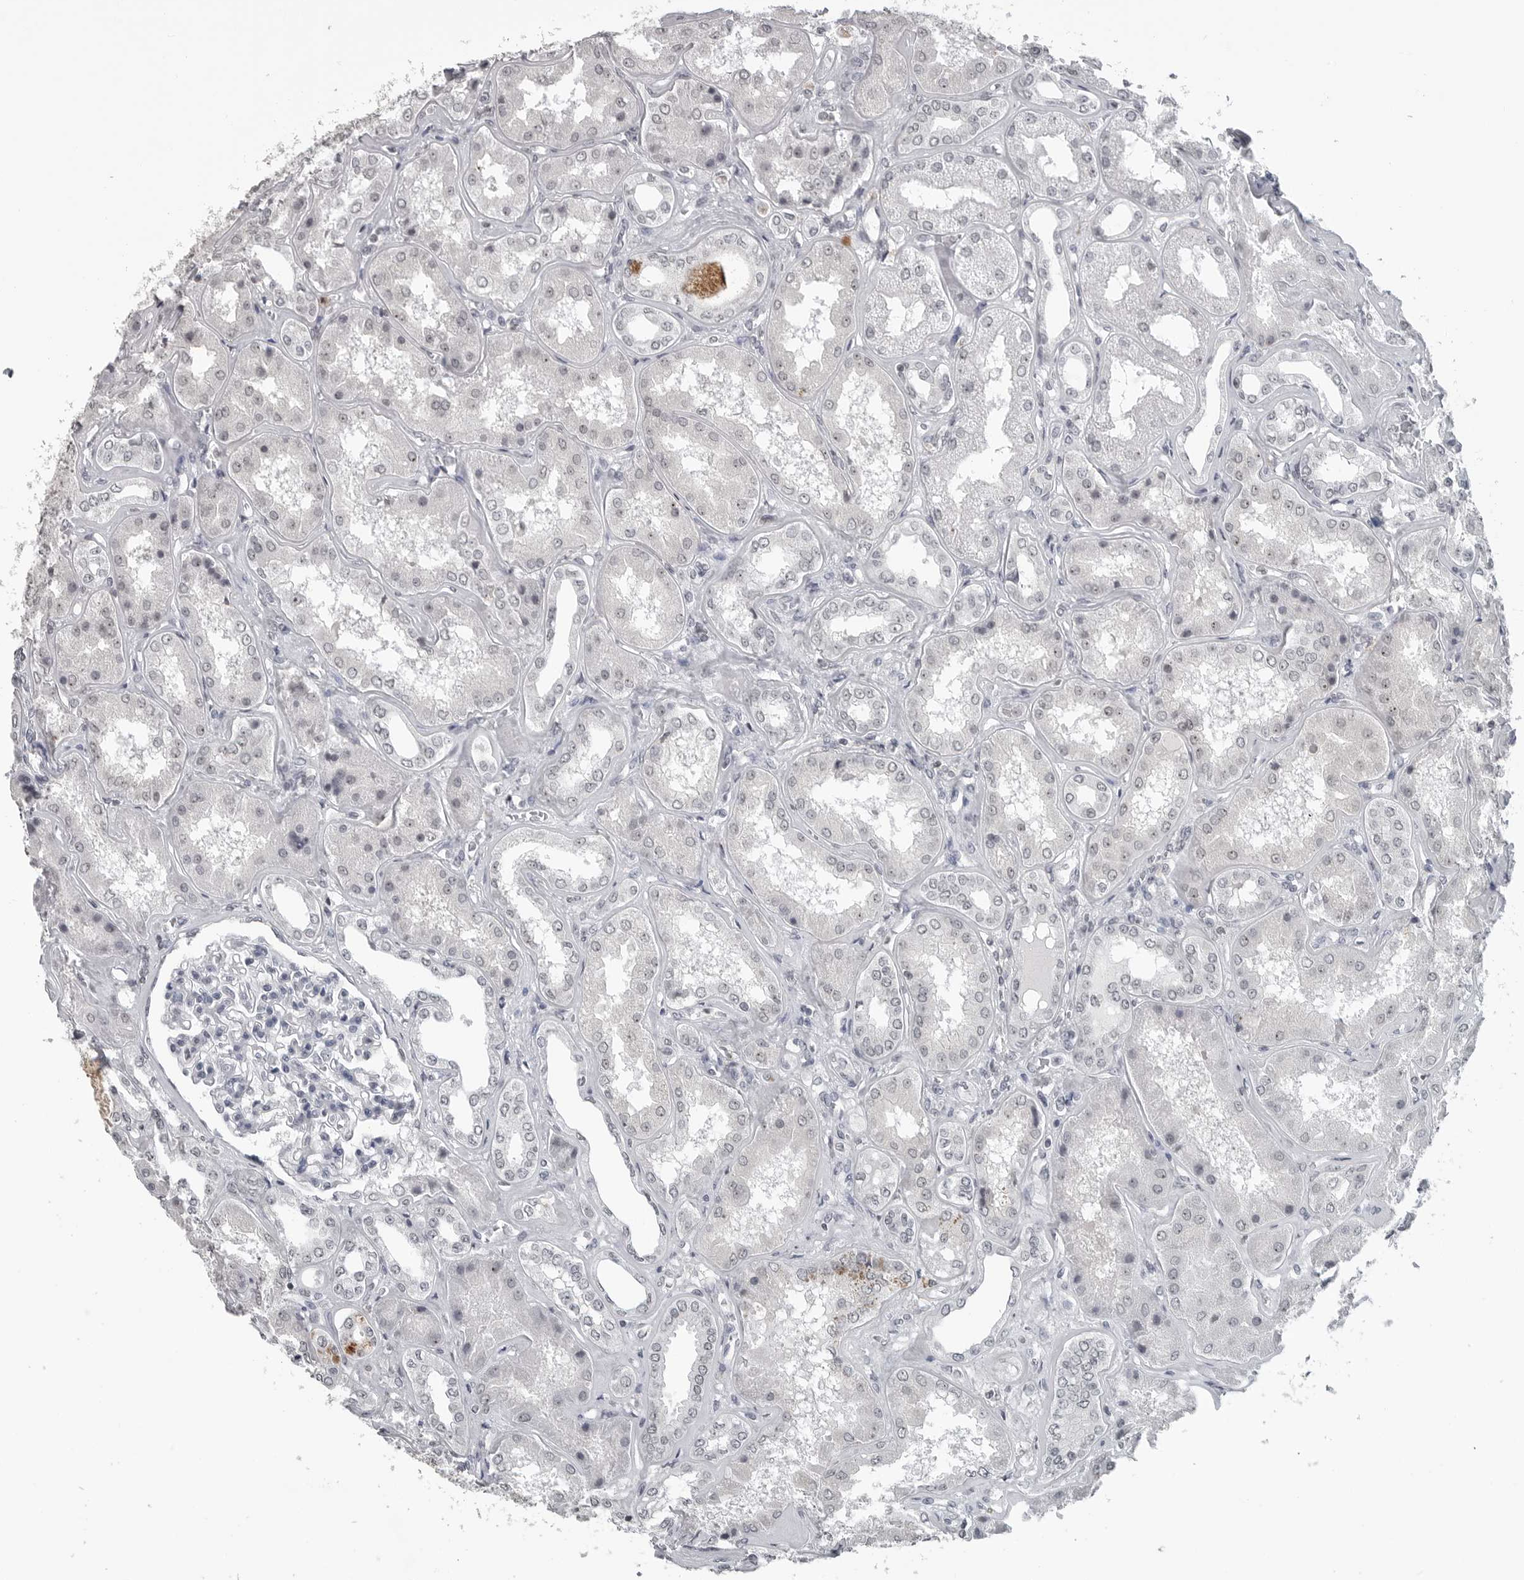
{"staining": {"intensity": "negative", "quantity": "none", "location": "none"}, "tissue": "kidney", "cell_type": "Cells in glomeruli", "image_type": "normal", "snomed": [{"axis": "morphology", "description": "Normal tissue, NOS"}, {"axis": "topography", "description": "Kidney"}], "caption": "DAB immunohistochemical staining of benign human kidney reveals no significant expression in cells in glomeruli.", "gene": "DDX54", "patient": {"sex": "female", "age": 56}}